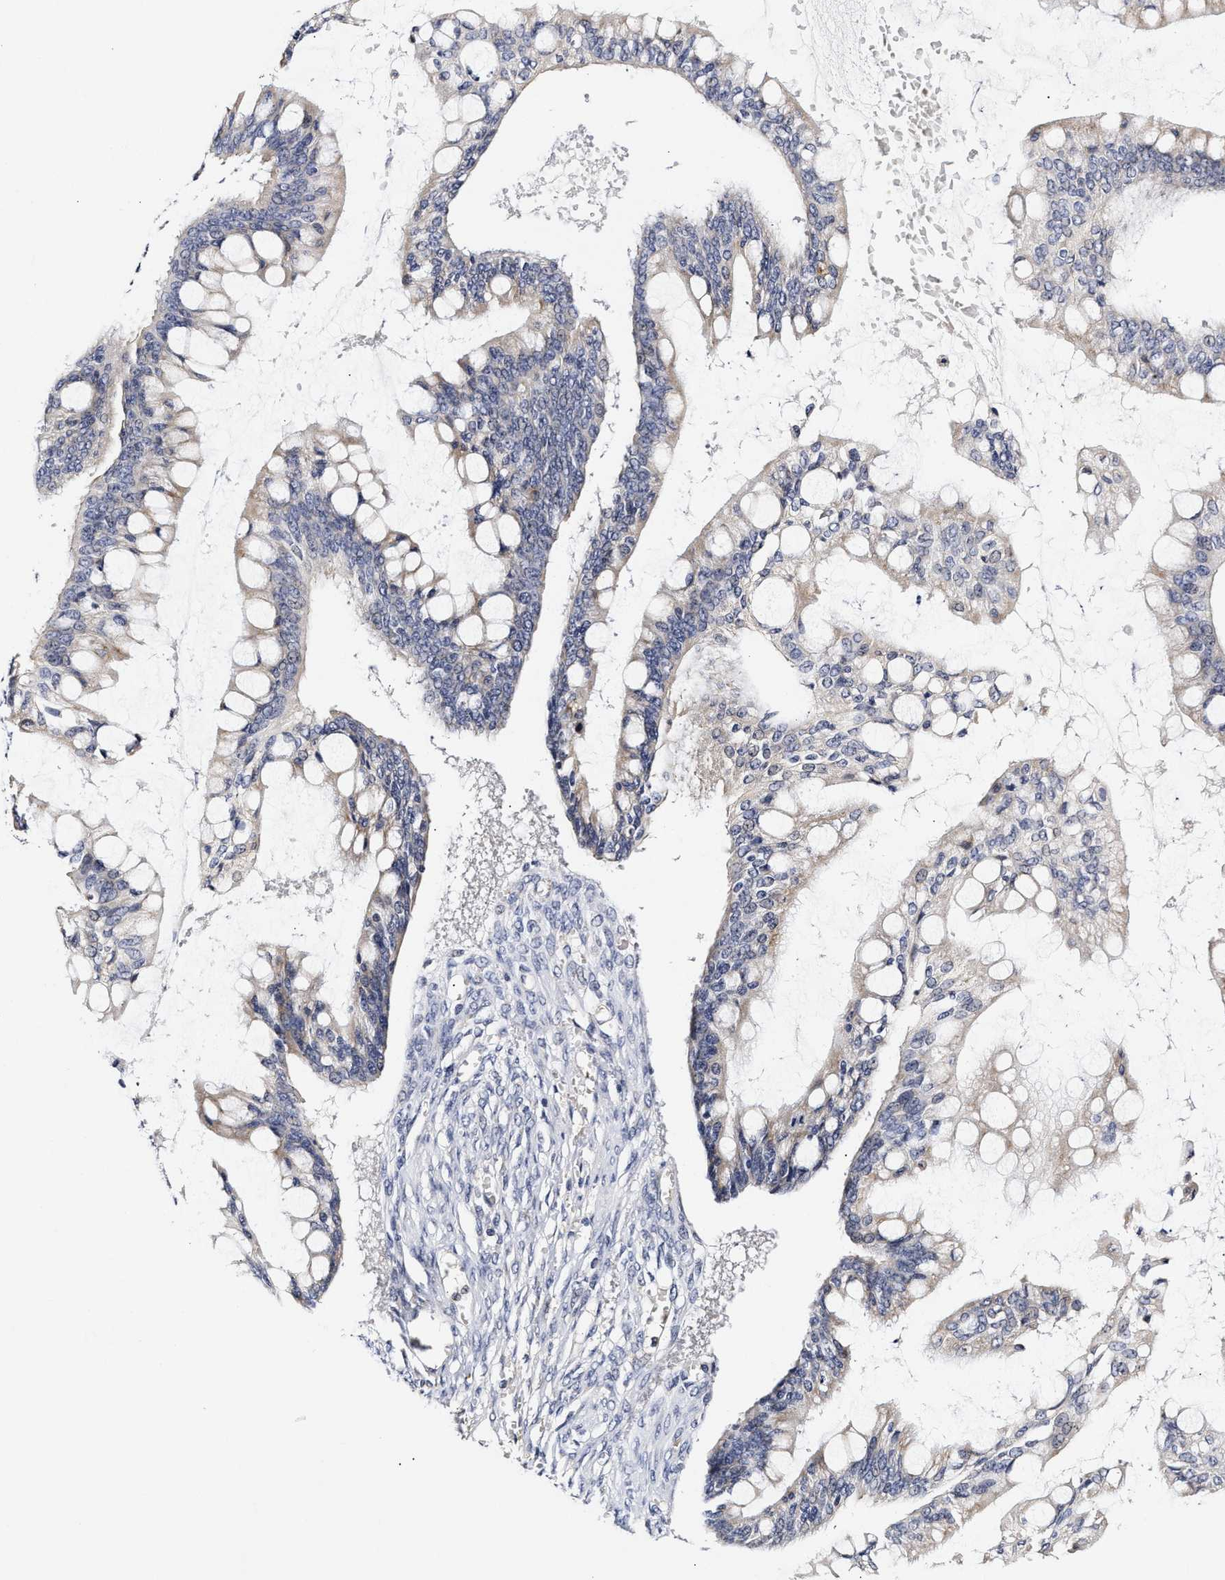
{"staining": {"intensity": "negative", "quantity": "none", "location": "none"}, "tissue": "ovarian cancer", "cell_type": "Tumor cells", "image_type": "cancer", "snomed": [{"axis": "morphology", "description": "Cystadenocarcinoma, mucinous, NOS"}, {"axis": "topography", "description": "Ovary"}], "caption": "Protein analysis of ovarian cancer (mucinous cystadenocarcinoma) demonstrates no significant positivity in tumor cells. (Immunohistochemistry (ihc), brightfield microscopy, high magnification).", "gene": "RINT1", "patient": {"sex": "female", "age": 73}}